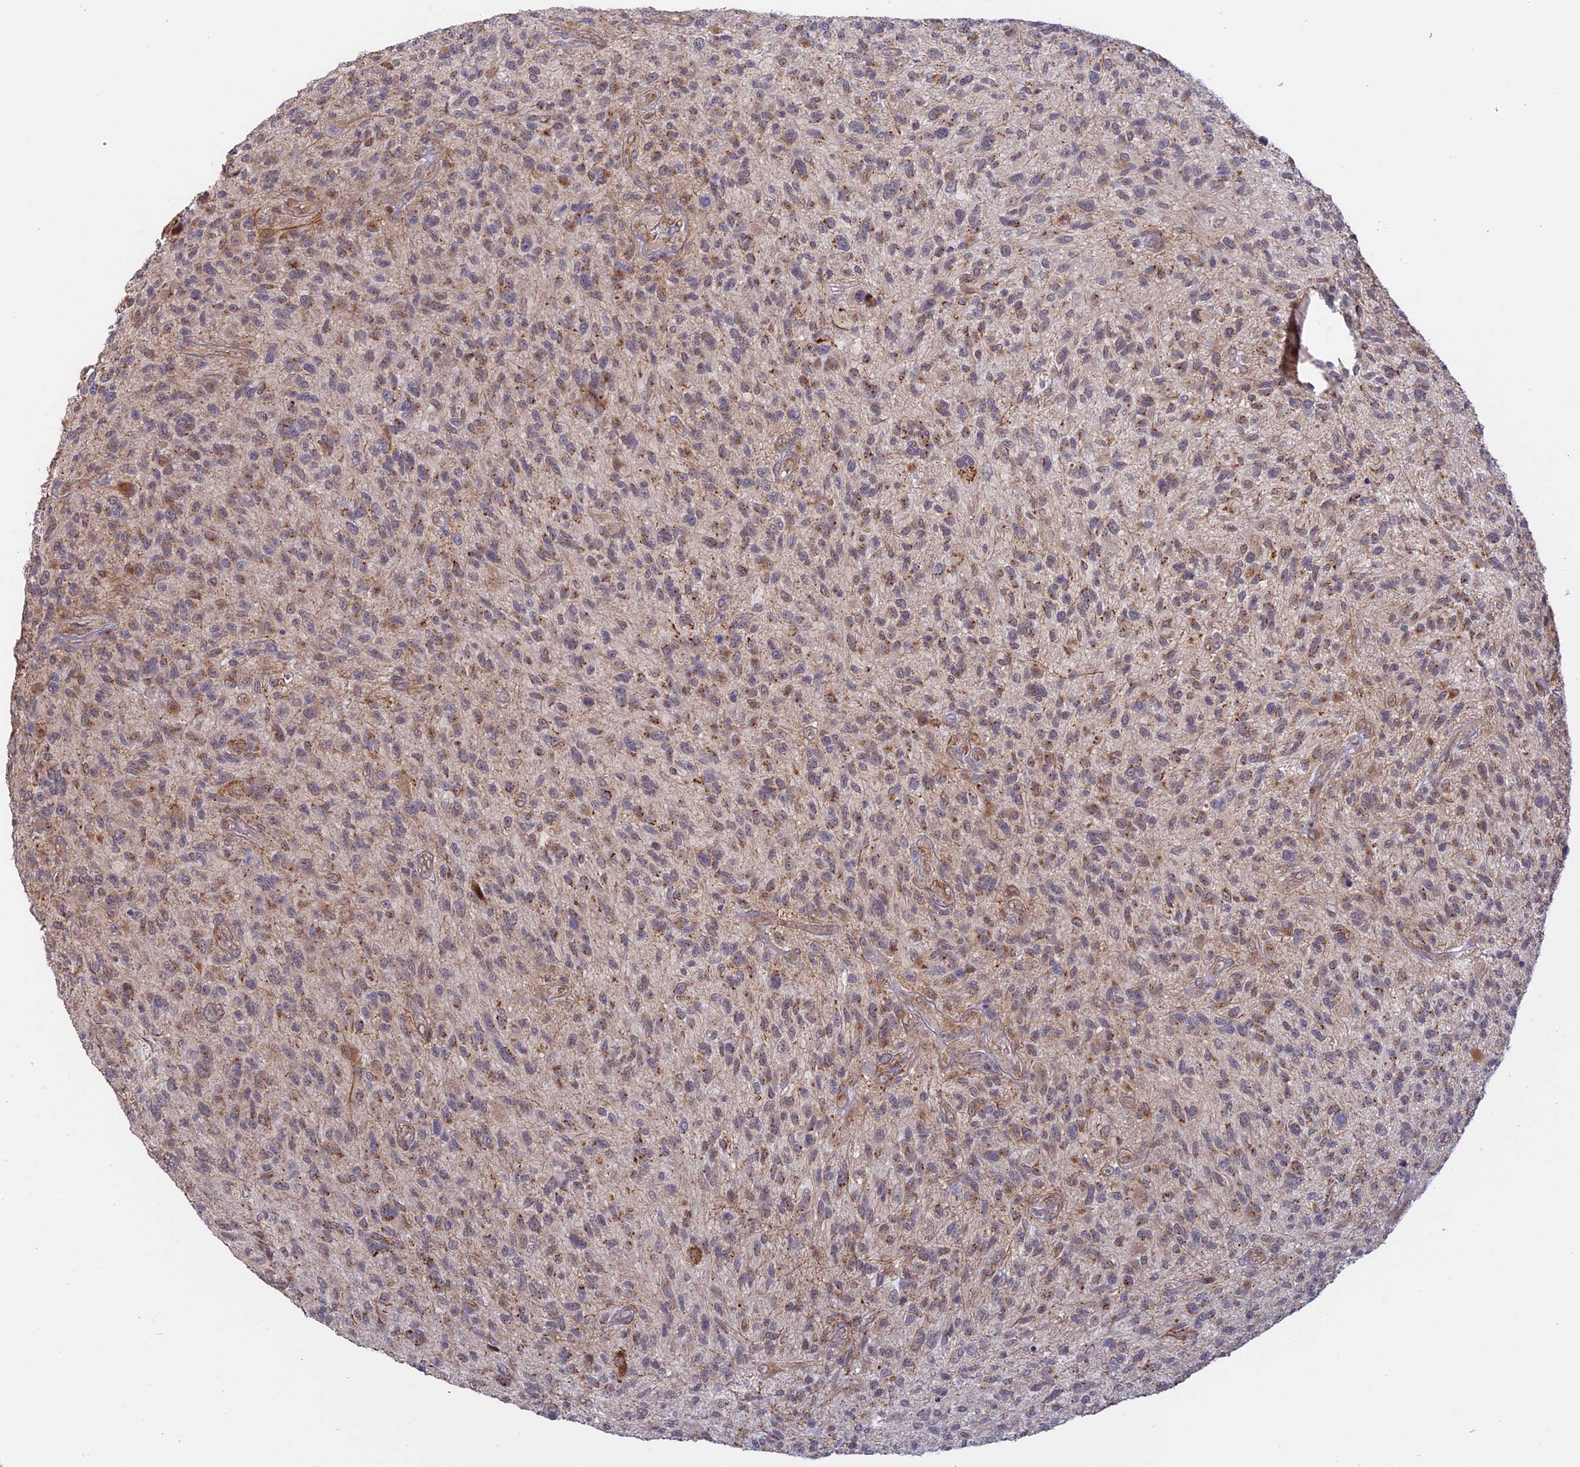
{"staining": {"intensity": "weak", "quantity": "25%-75%", "location": "cytoplasmic/membranous"}, "tissue": "glioma", "cell_type": "Tumor cells", "image_type": "cancer", "snomed": [{"axis": "morphology", "description": "Glioma, malignant, High grade"}, {"axis": "topography", "description": "Brain"}], "caption": "This is an image of immunohistochemistry staining of glioma, which shows weak staining in the cytoplasmic/membranous of tumor cells.", "gene": "GSKIP", "patient": {"sex": "male", "age": 47}}